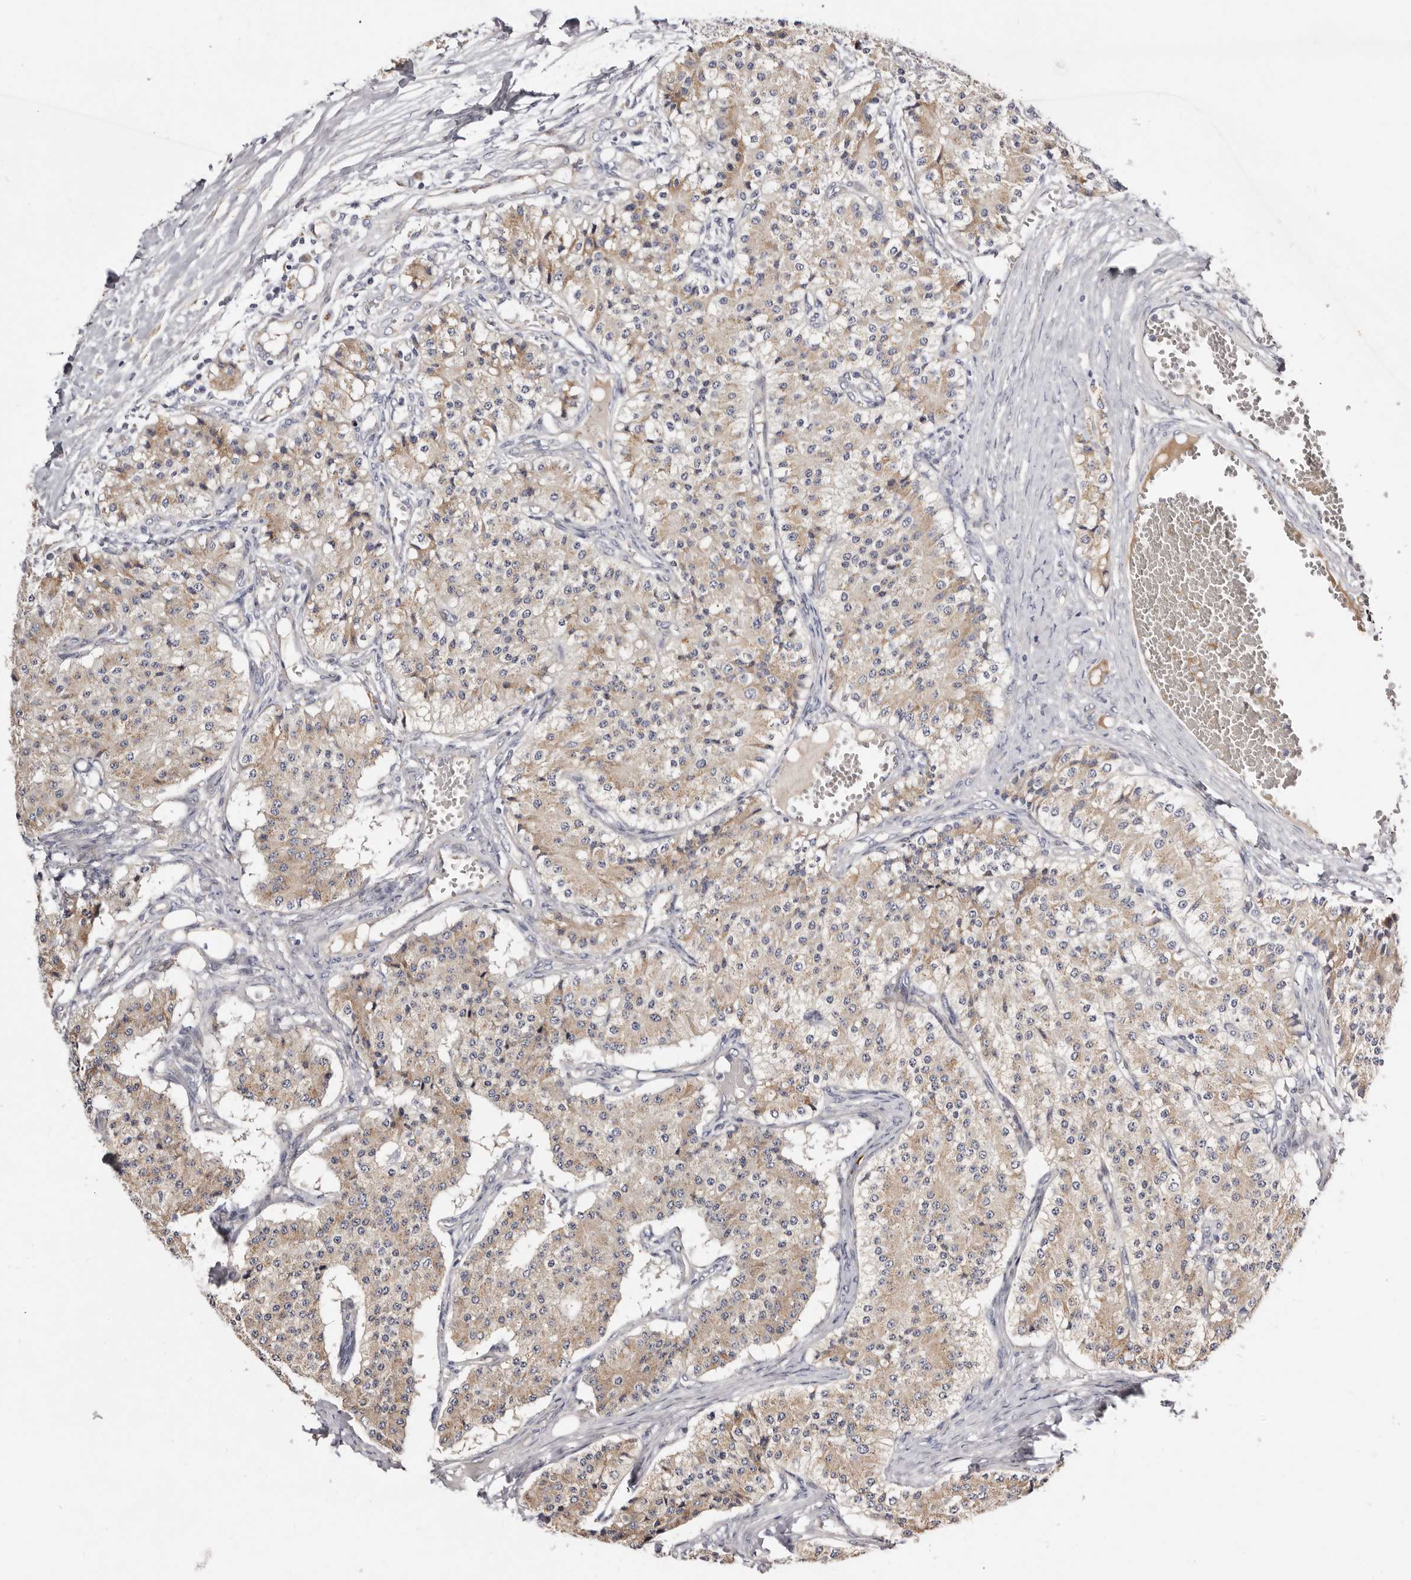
{"staining": {"intensity": "weak", "quantity": ">75%", "location": "cytoplasmic/membranous"}, "tissue": "carcinoid", "cell_type": "Tumor cells", "image_type": "cancer", "snomed": [{"axis": "morphology", "description": "Carcinoid, malignant, NOS"}, {"axis": "topography", "description": "Colon"}], "caption": "DAB immunohistochemical staining of carcinoid reveals weak cytoplasmic/membranous protein expression in approximately >75% of tumor cells.", "gene": "ASIC5", "patient": {"sex": "female", "age": 52}}